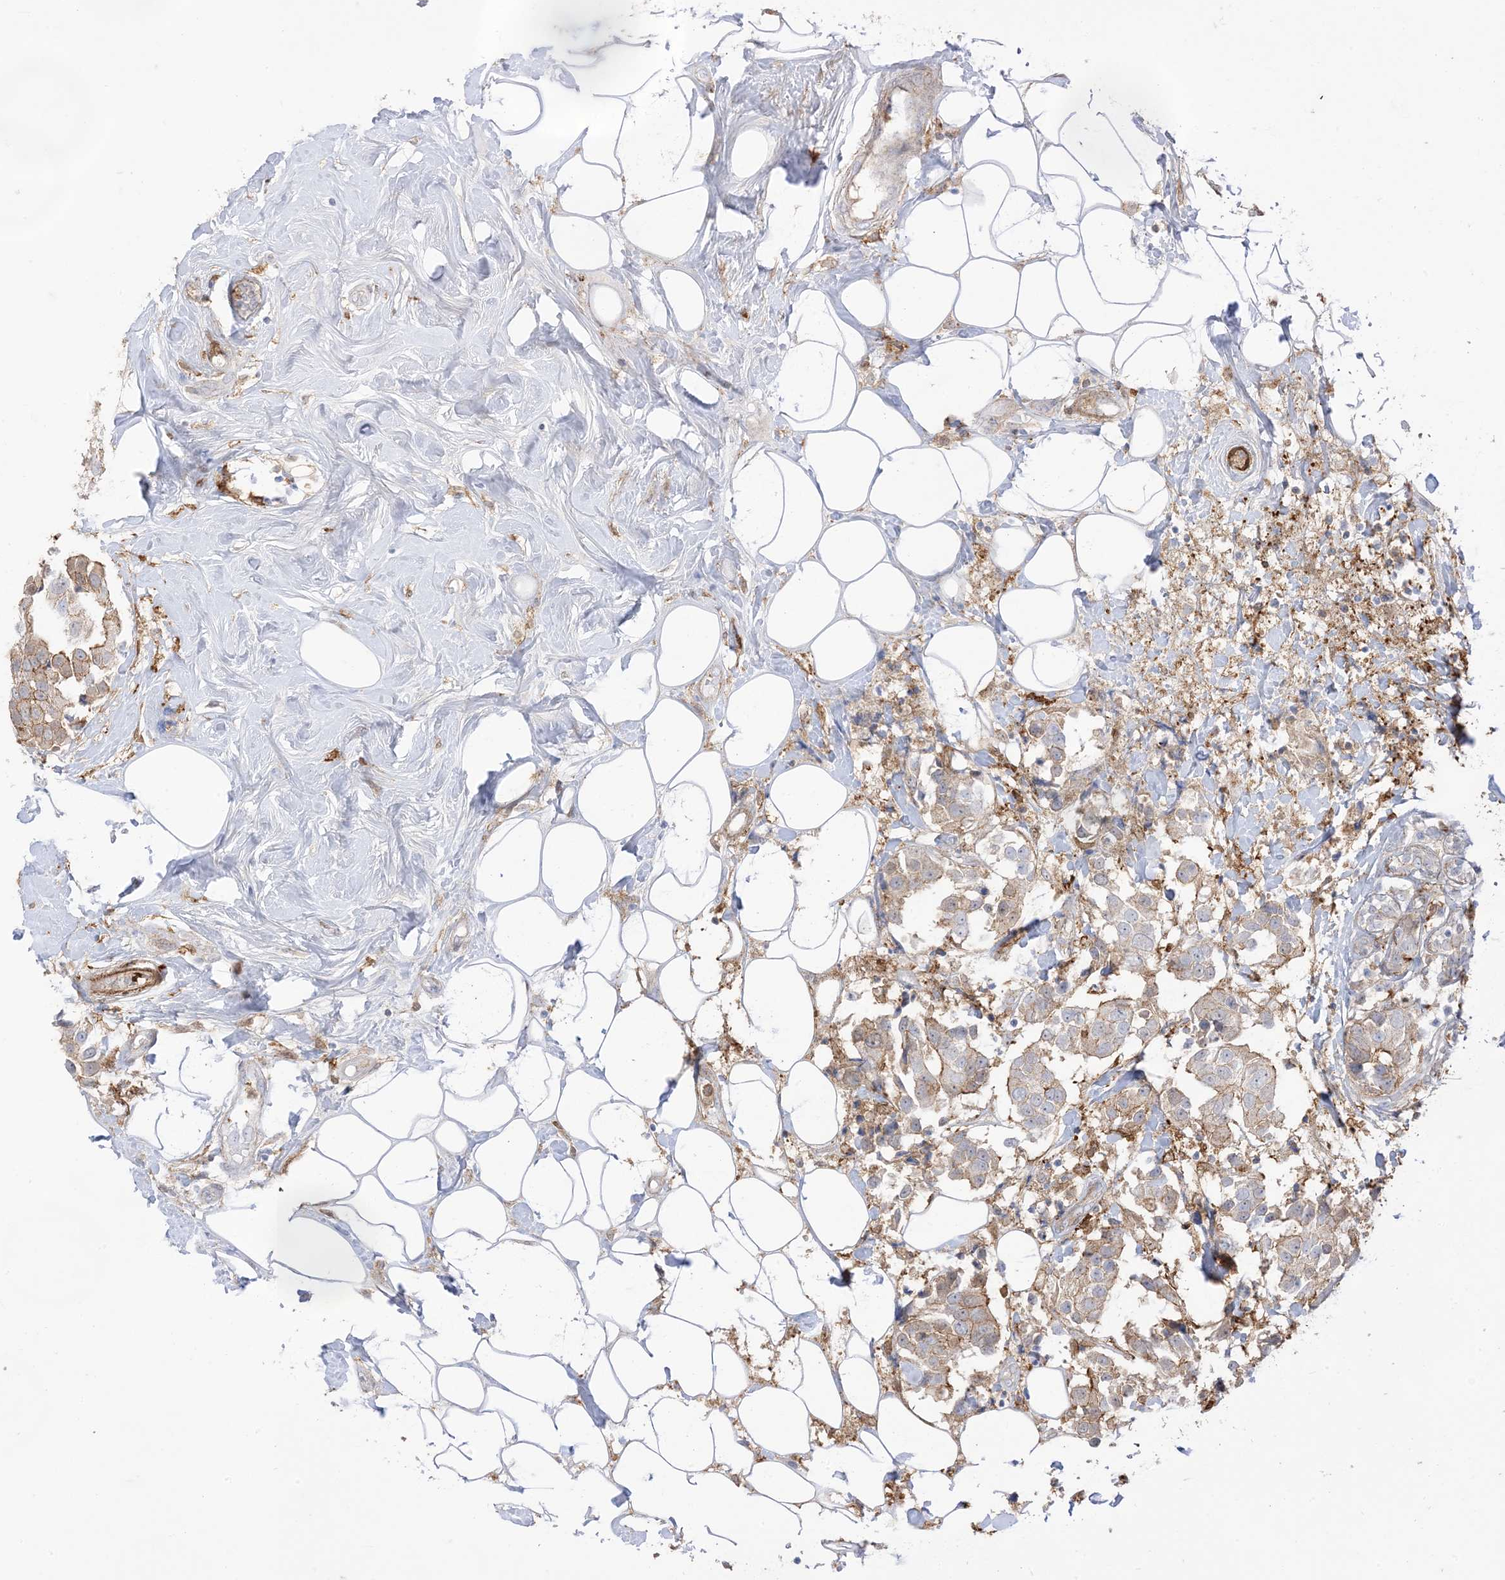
{"staining": {"intensity": "weak", "quantity": "25%-75%", "location": "cytoplasmic/membranous"}, "tissue": "breast cancer", "cell_type": "Tumor cells", "image_type": "cancer", "snomed": [{"axis": "morphology", "description": "Normal tissue, NOS"}, {"axis": "morphology", "description": "Duct carcinoma"}, {"axis": "topography", "description": "Breast"}], "caption": "Brown immunohistochemical staining in human infiltrating ductal carcinoma (breast) exhibits weak cytoplasmic/membranous expression in about 25%-75% of tumor cells.", "gene": "GSN", "patient": {"sex": "female", "age": 39}}